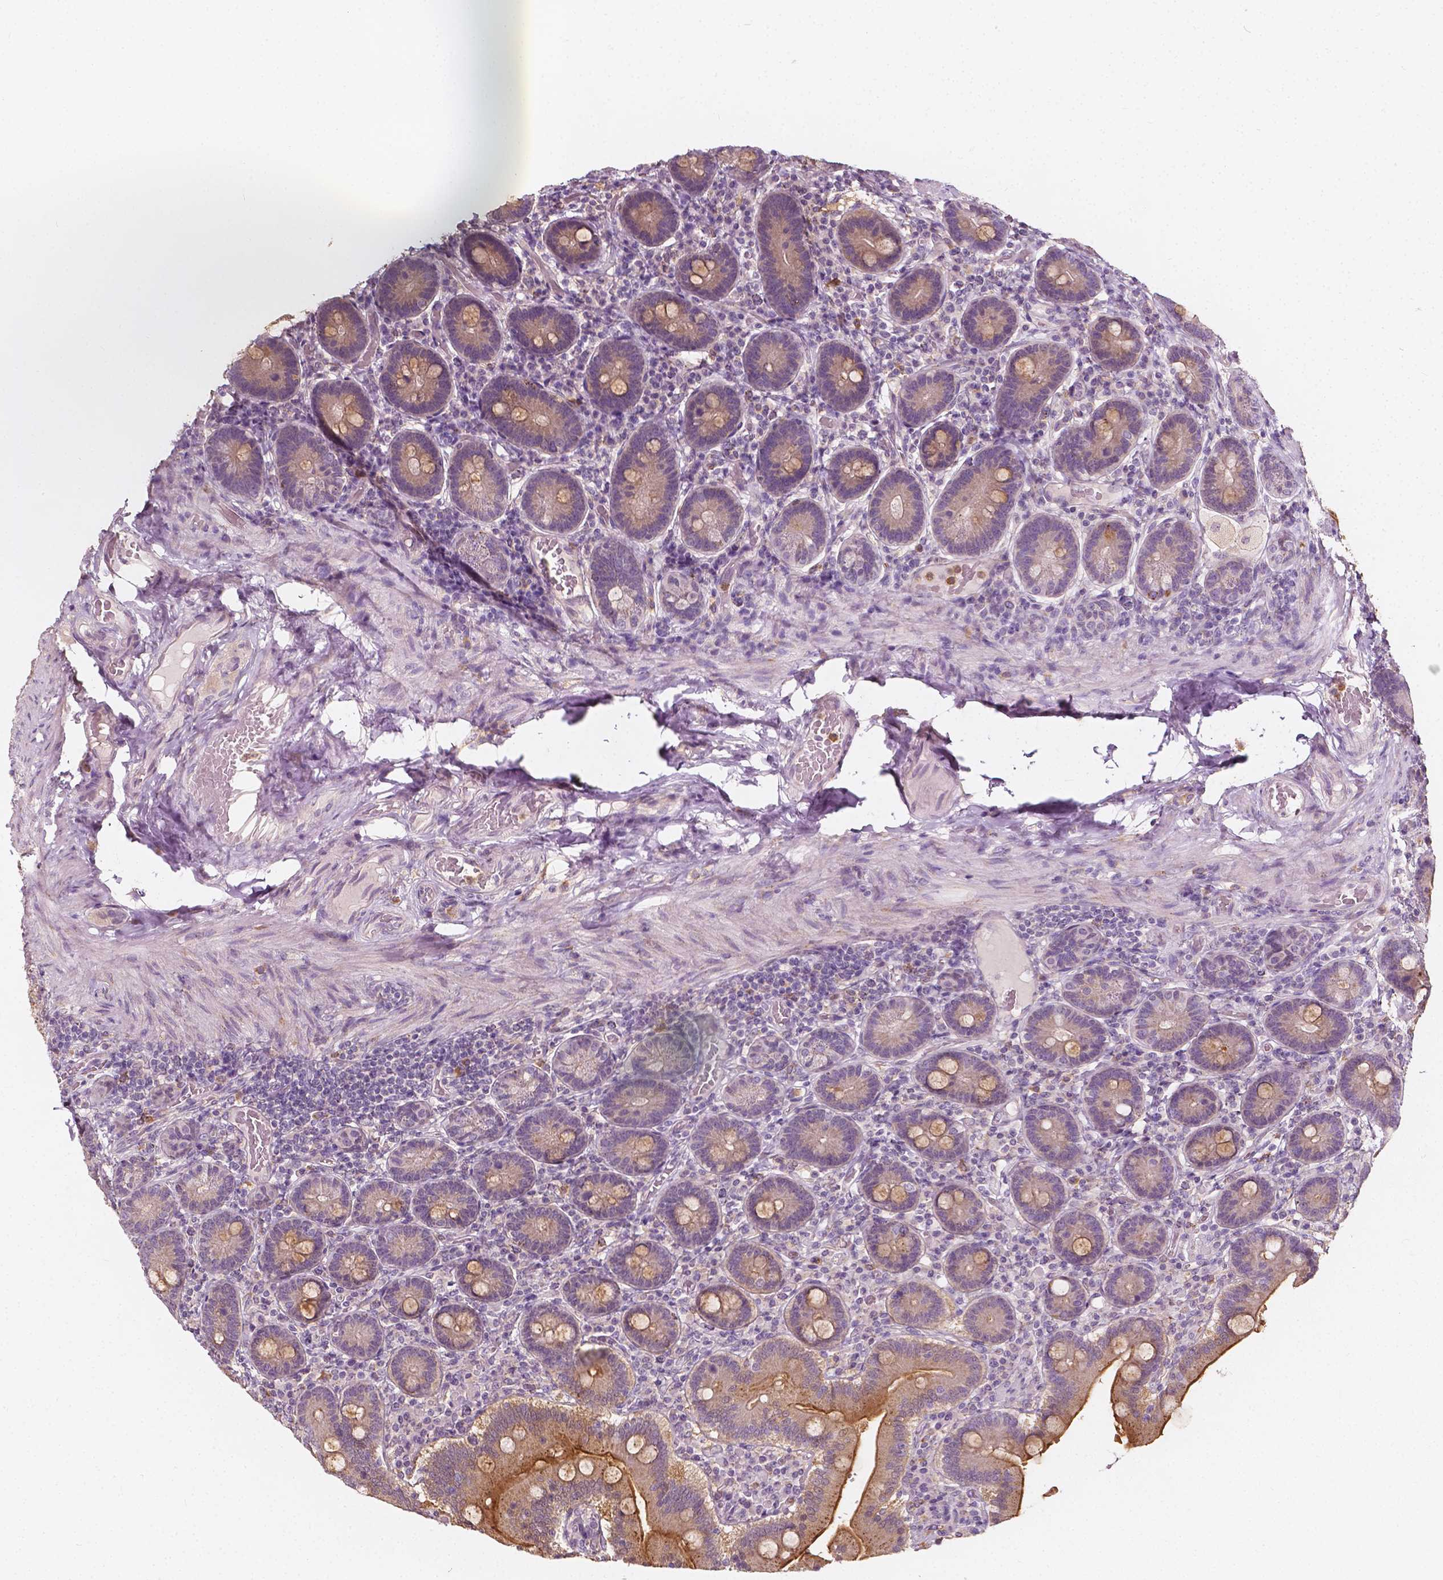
{"staining": {"intensity": "moderate", "quantity": "25%-75%", "location": "cytoplasmic/membranous"}, "tissue": "duodenum", "cell_type": "Glandular cells", "image_type": "normal", "snomed": [{"axis": "morphology", "description": "Normal tissue, NOS"}, {"axis": "topography", "description": "Duodenum"}], "caption": "IHC photomicrograph of normal human duodenum stained for a protein (brown), which exhibits medium levels of moderate cytoplasmic/membranous expression in approximately 25%-75% of glandular cells.", "gene": "NPC1L1", "patient": {"sex": "female", "age": 62}}